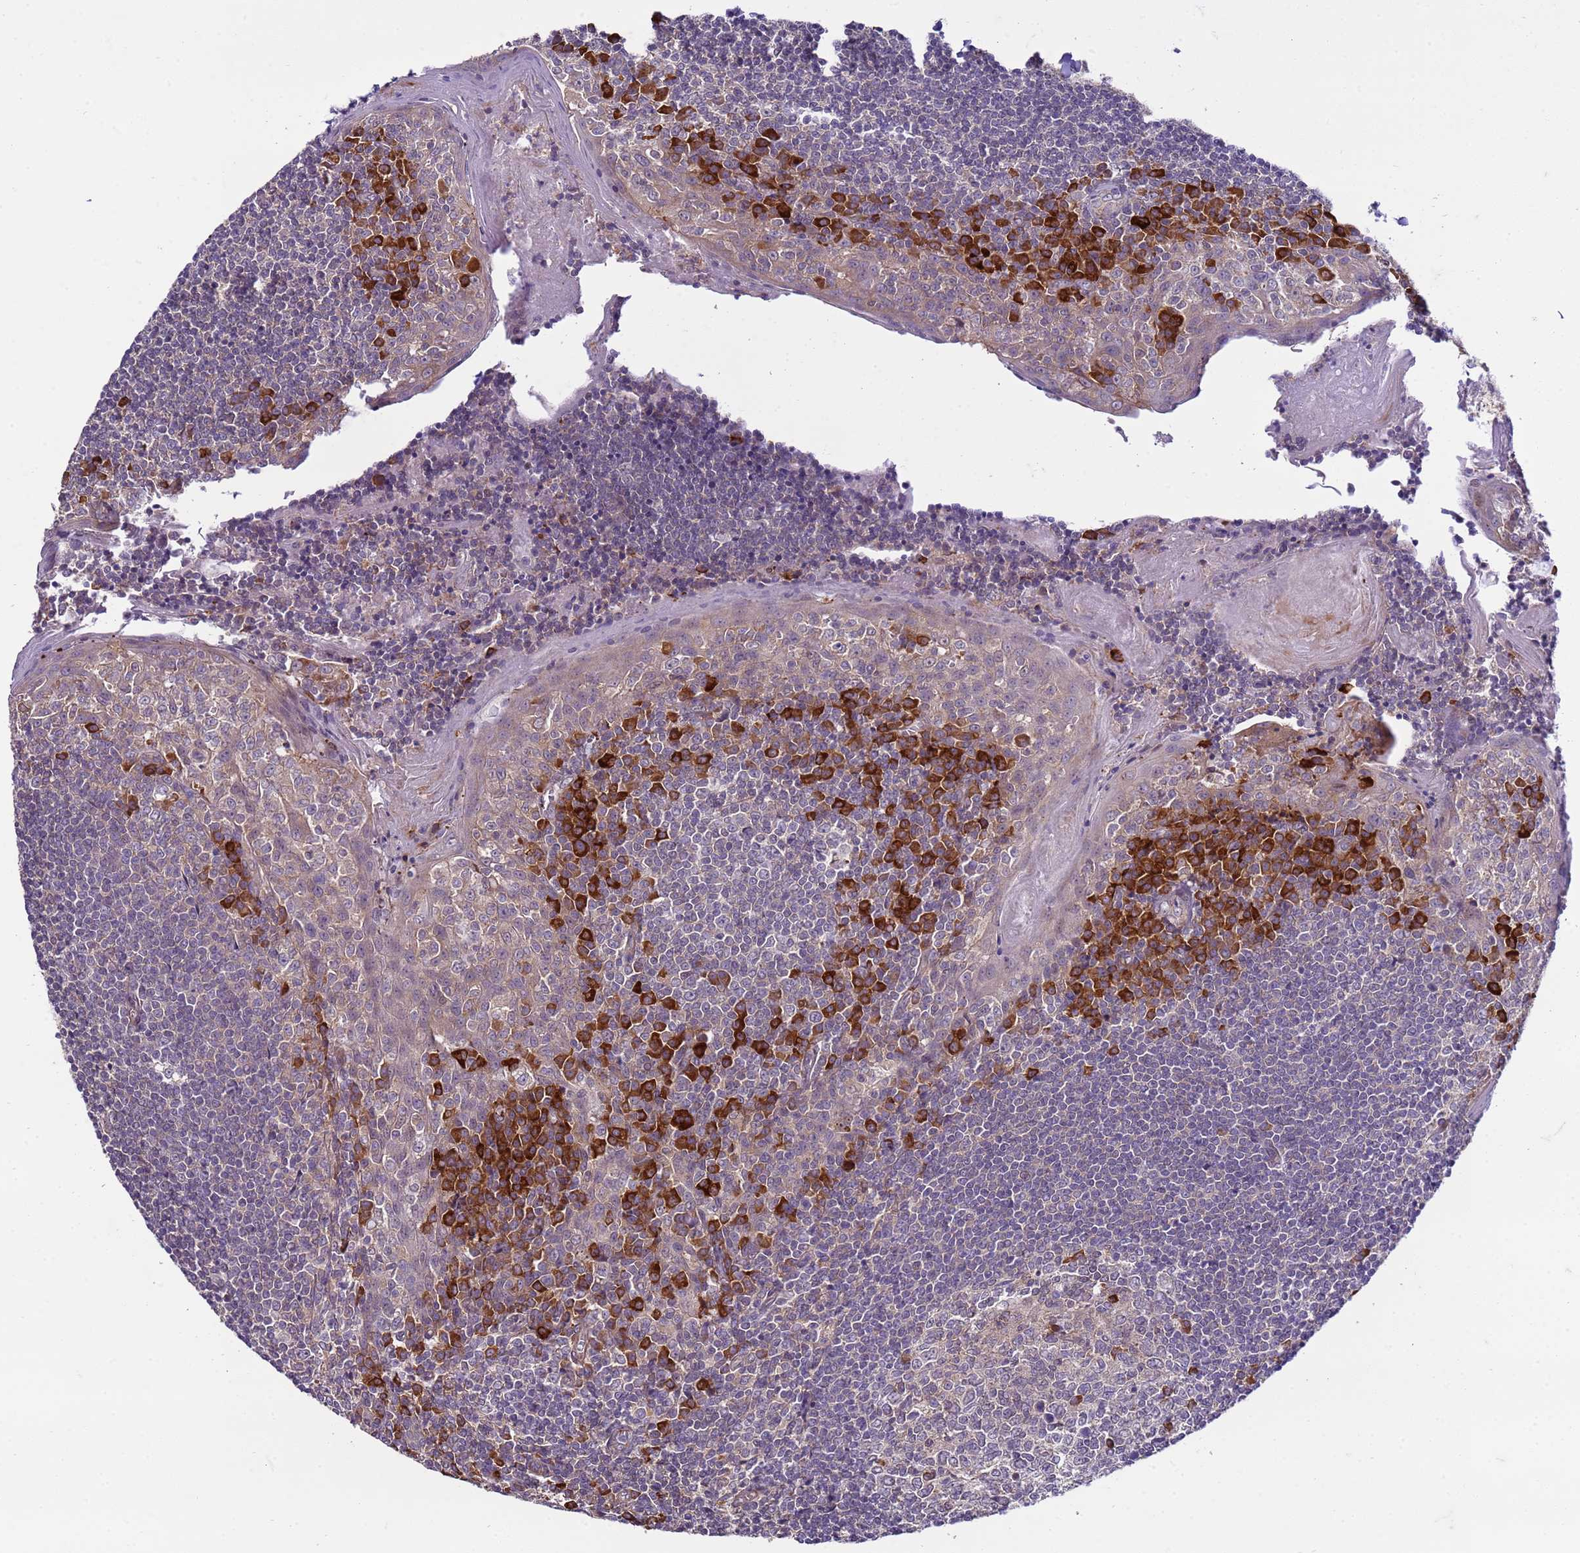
{"staining": {"intensity": "strong", "quantity": "<25%", "location": "cytoplasmic/membranous"}, "tissue": "tonsil", "cell_type": "Germinal center cells", "image_type": "normal", "snomed": [{"axis": "morphology", "description": "Normal tissue, NOS"}, {"axis": "topography", "description": "Tonsil"}], "caption": "A medium amount of strong cytoplasmic/membranous expression is appreciated in approximately <25% of germinal center cells in normal tonsil.", "gene": "GEN1", "patient": {"sex": "male", "age": 27}}